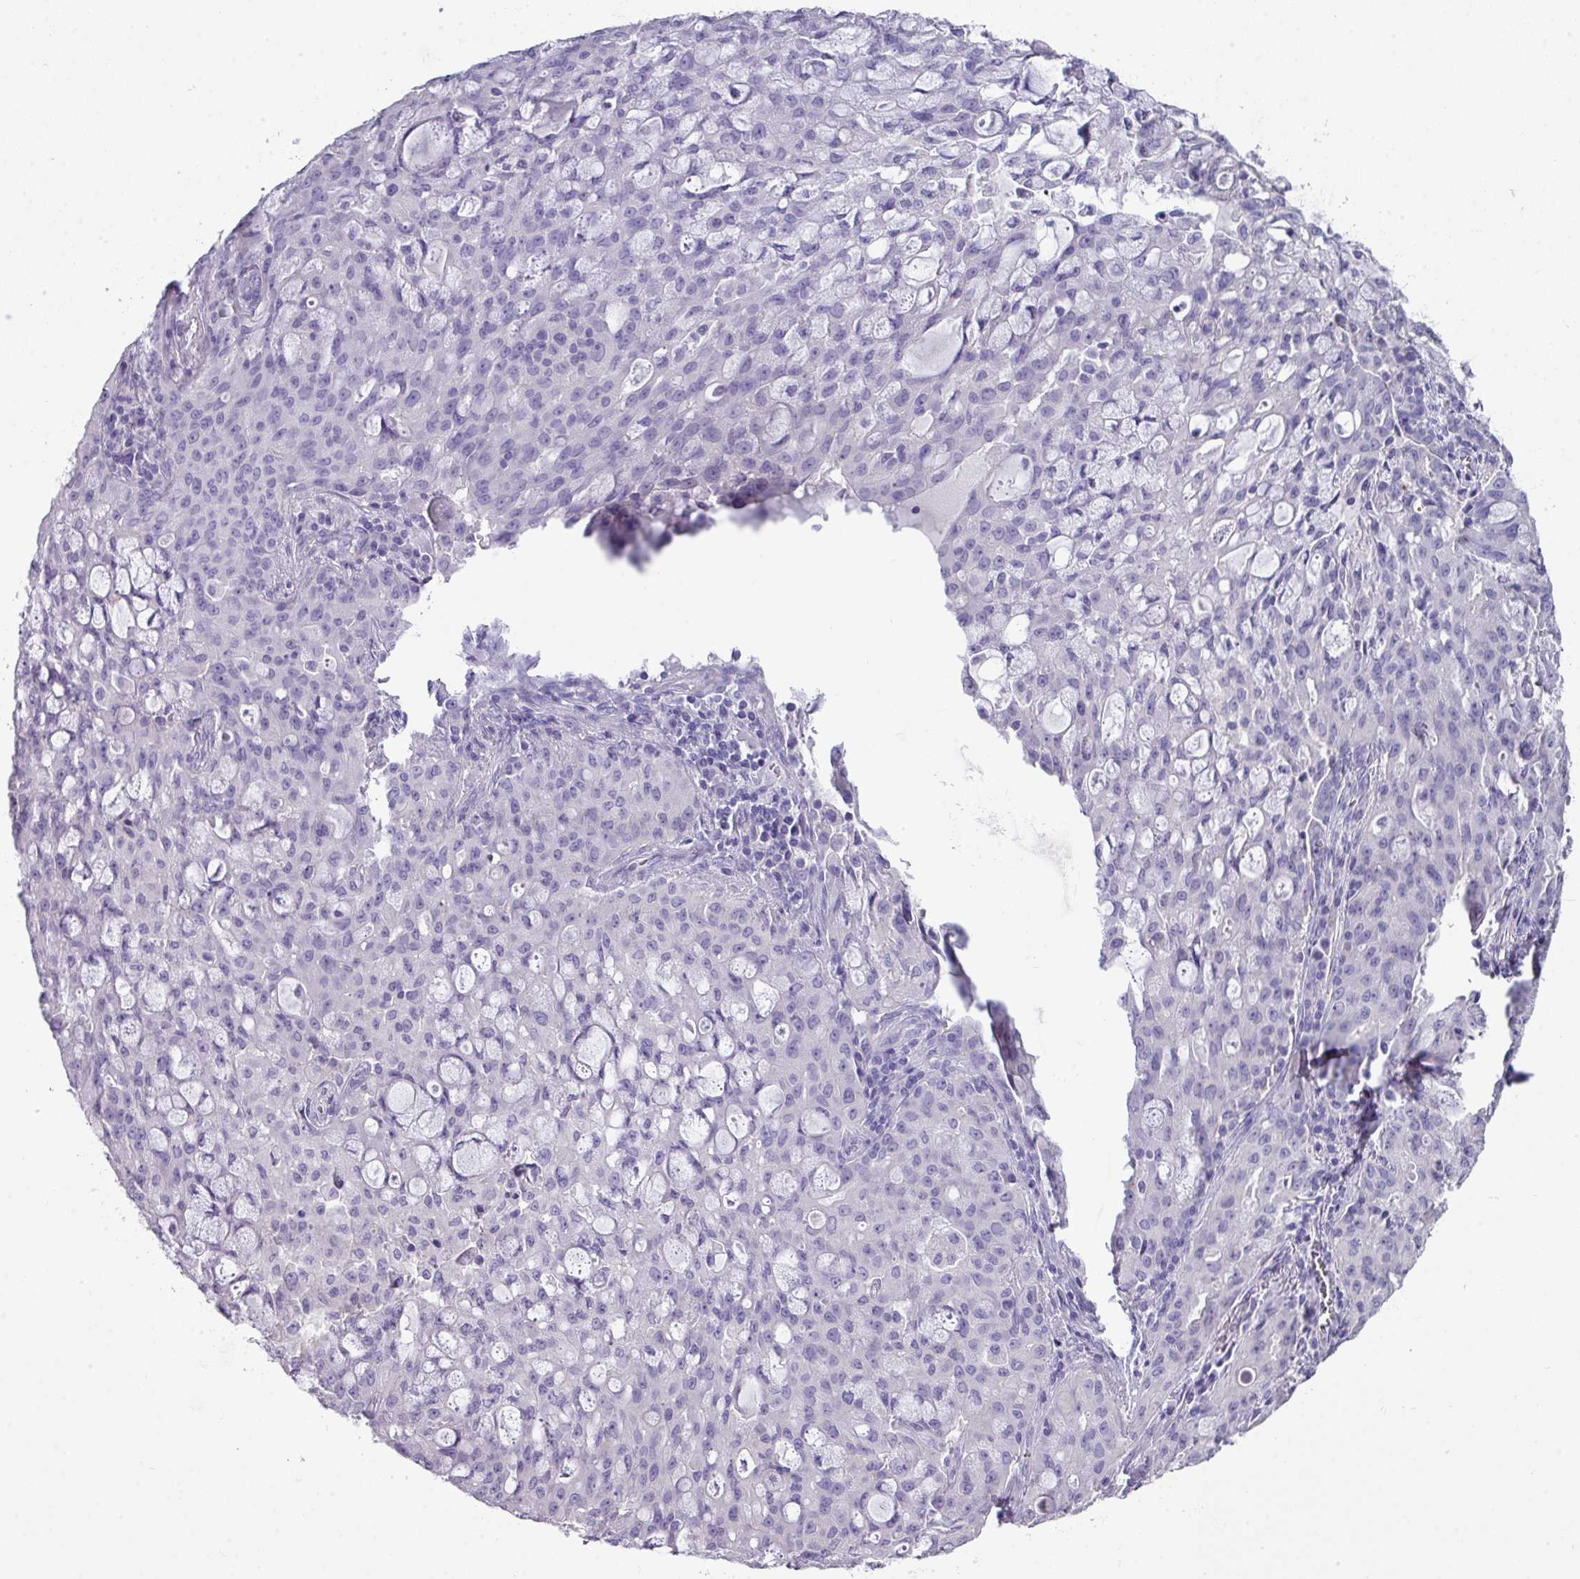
{"staining": {"intensity": "negative", "quantity": "none", "location": "none"}, "tissue": "lung cancer", "cell_type": "Tumor cells", "image_type": "cancer", "snomed": [{"axis": "morphology", "description": "Adenocarcinoma, NOS"}, {"axis": "topography", "description": "Lung"}], "caption": "Immunohistochemistry (IHC) histopathology image of neoplastic tissue: adenocarcinoma (lung) stained with DAB (3,3'-diaminobenzidine) demonstrates no significant protein expression in tumor cells.", "gene": "GLI4", "patient": {"sex": "female", "age": 44}}